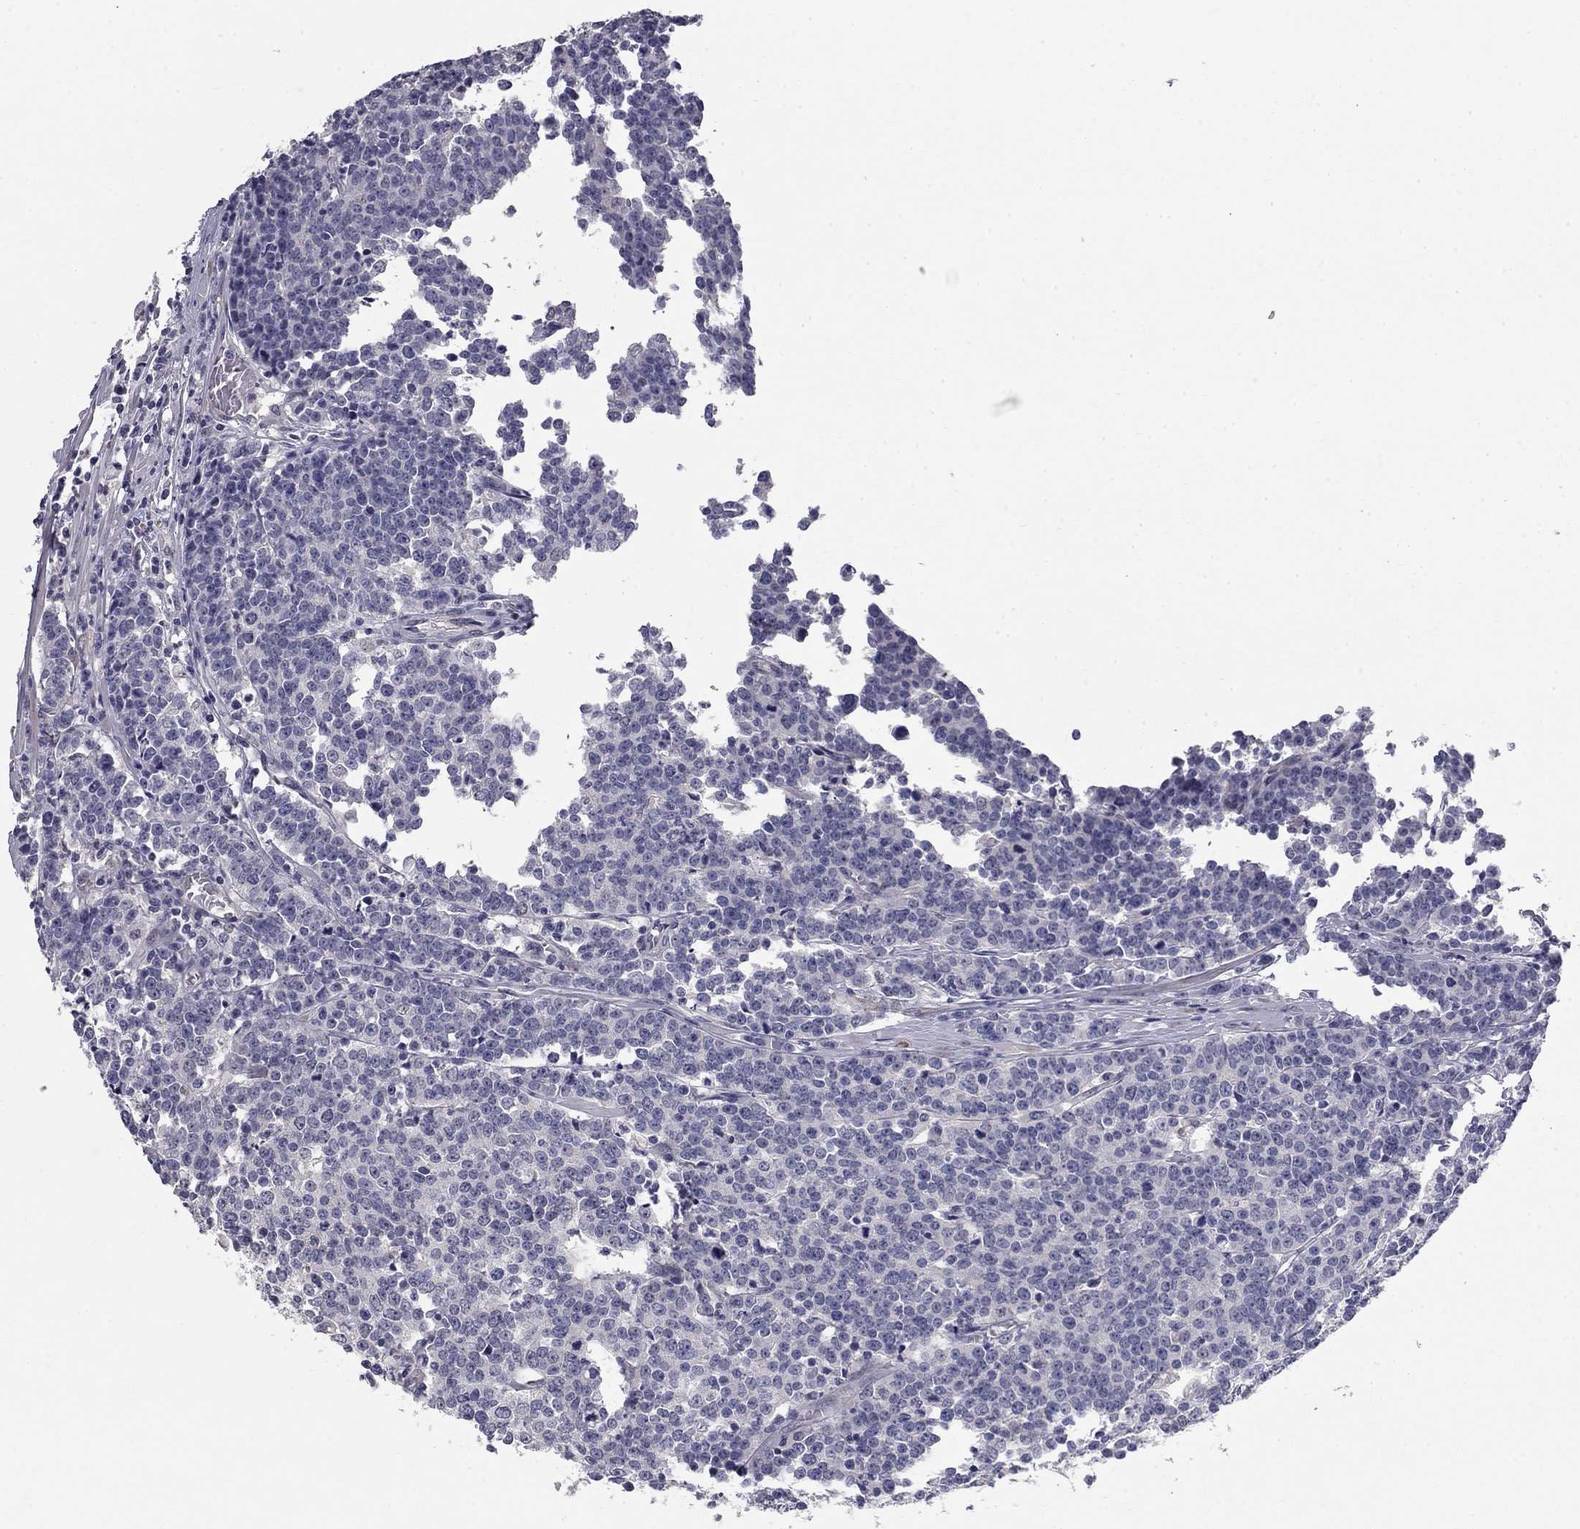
{"staining": {"intensity": "negative", "quantity": "none", "location": "none"}, "tissue": "prostate cancer", "cell_type": "Tumor cells", "image_type": "cancer", "snomed": [{"axis": "morphology", "description": "Adenocarcinoma, NOS"}, {"axis": "topography", "description": "Prostate"}], "caption": "This is a histopathology image of immunohistochemistry (IHC) staining of prostate adenocarcinoma, which shows no expression in tumor cells. Brightfield microscopy of immunohistochemistry (IHC) stained with DAB (brown) and hematoxylin (blue), captured at high magnification.", "gene": "PRRT2", "patient": {"sex": "male", "age": 67}}